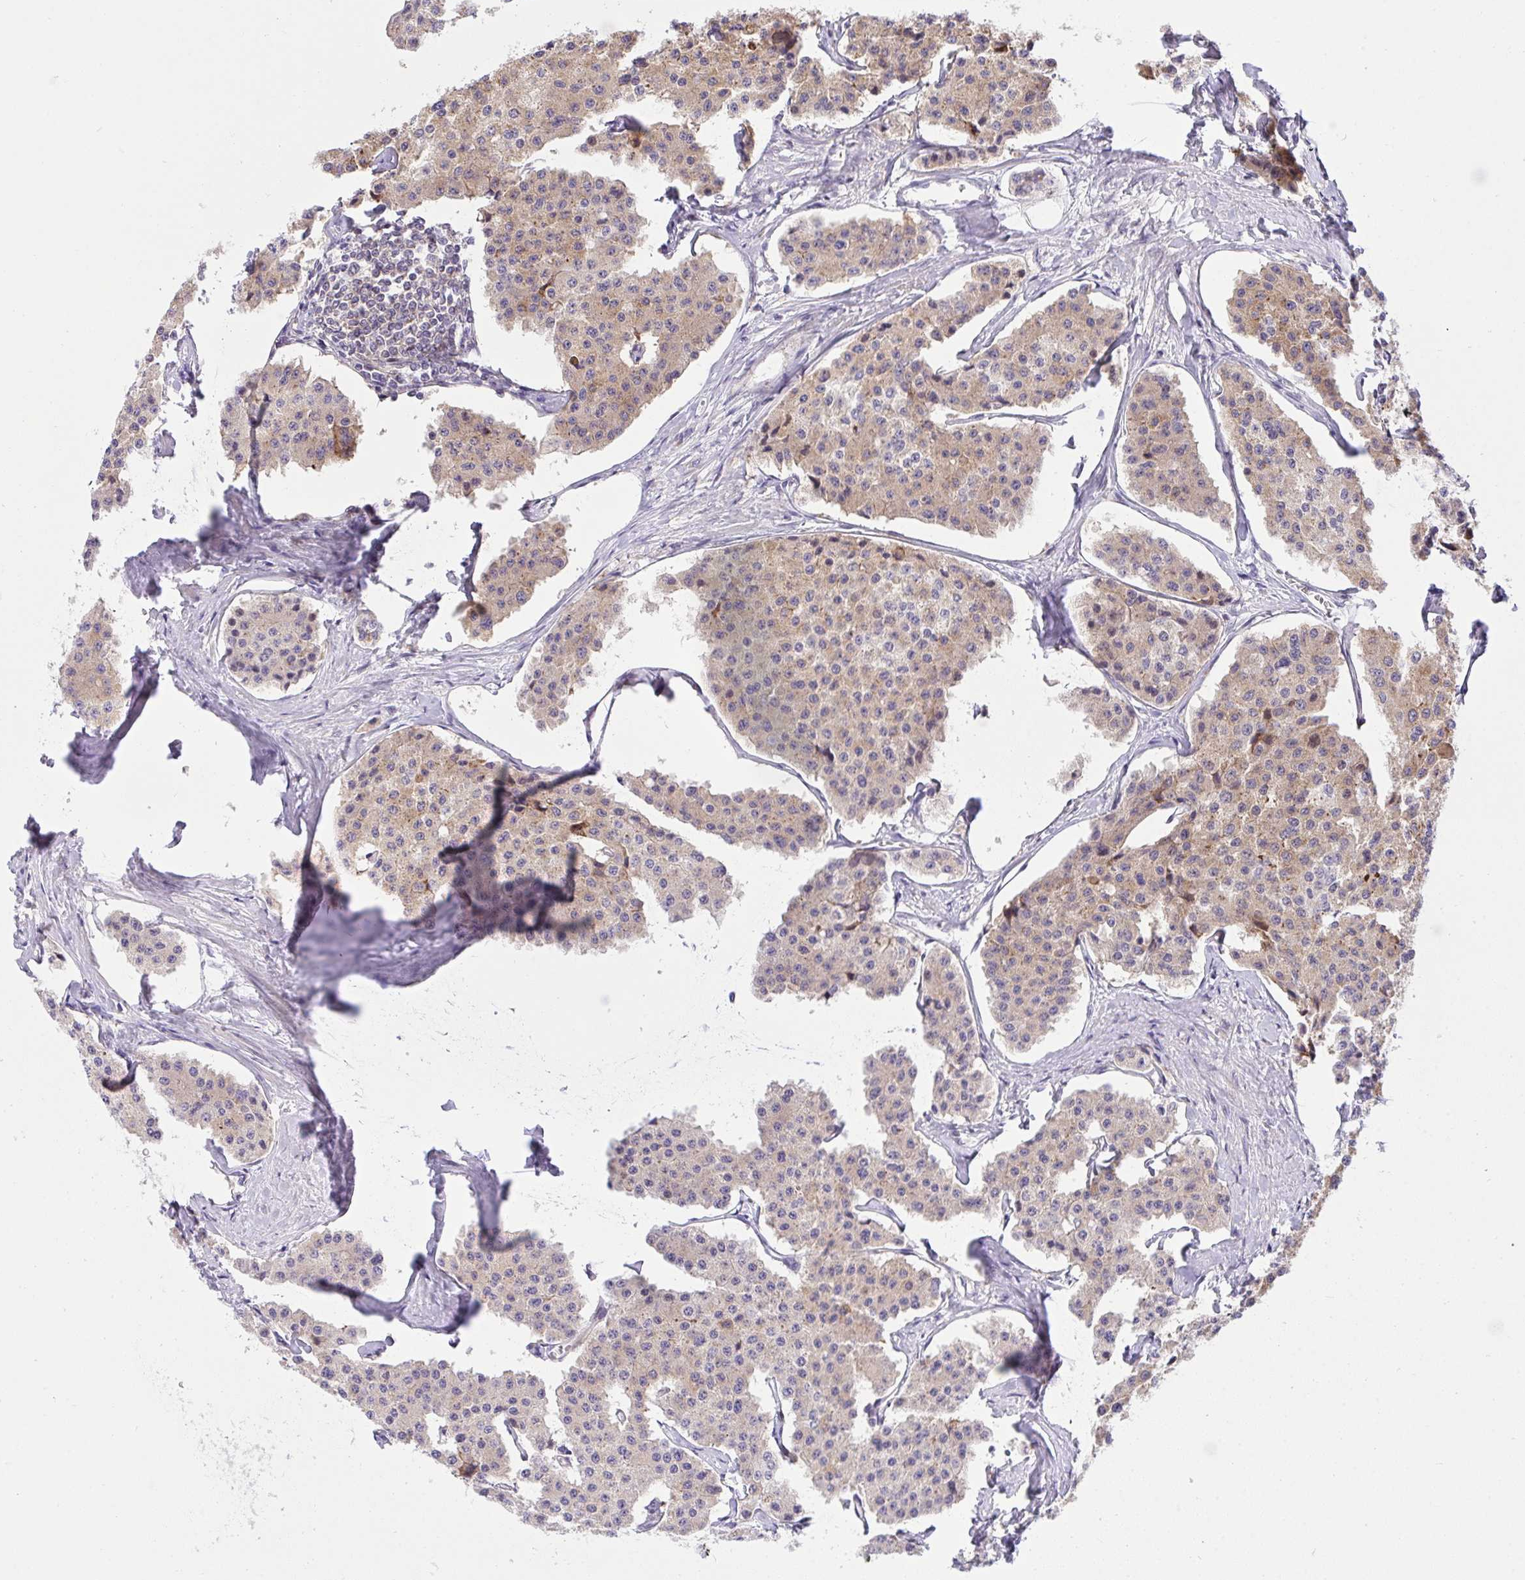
{"staining": {"intensity": "weak", "quantity": ">75%", "location": "cytoplasmic/membranous"}, "tissue": "carcinoid", "cell_type": "Tumor cells", "image_type": "cancer", "snomed": [{"axis": "morphology", "description": "Carcinoid, malignant, NOS"}, {"axis": "topography", "description": "Small intestine"}], "caption": "Human carcinoid stained for a protein (brown) reveals weak cytoplasmic/membranous positive expression in about >75% of tumor cells.", "gene": "ZNF554", "patient": {"sex": "female", "age": 65}}